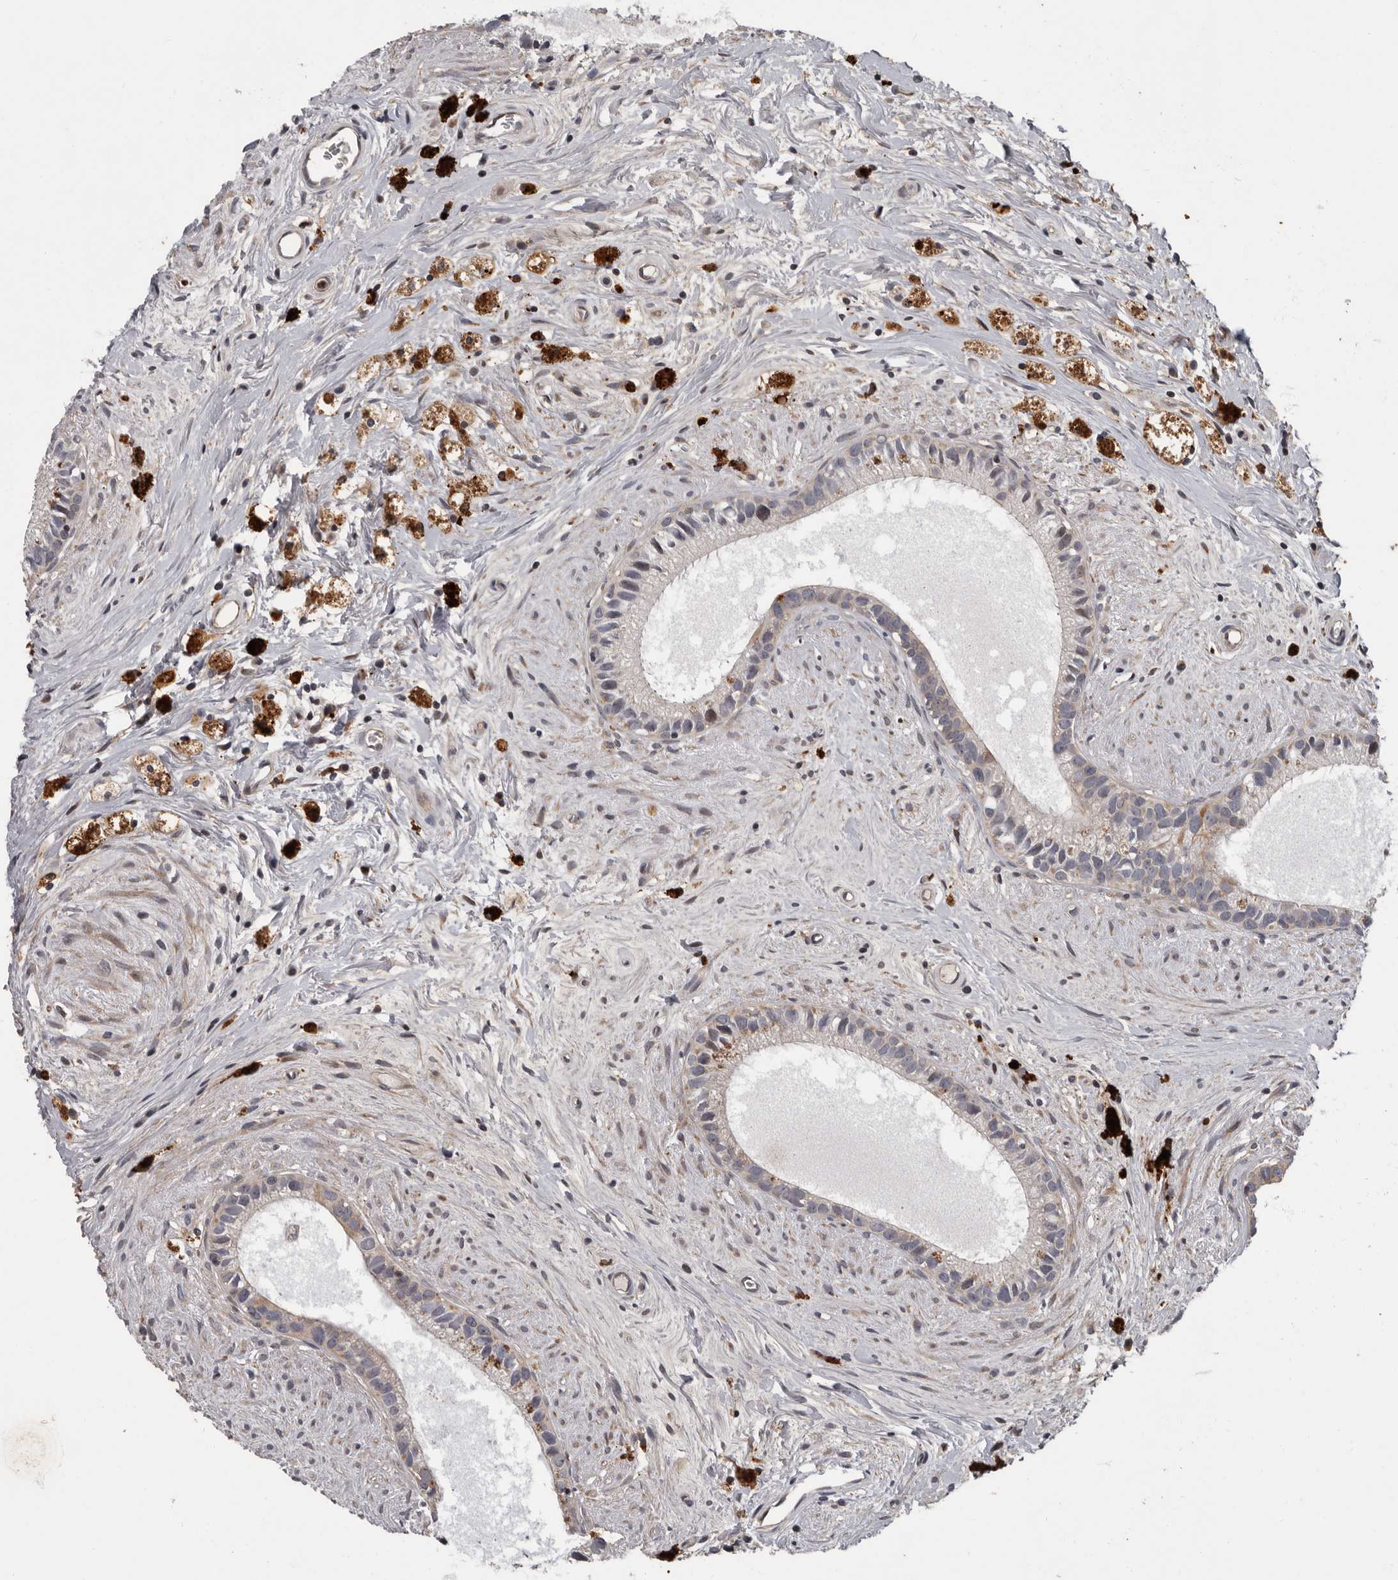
{"staining": {"intensity": "negative", "quantity": "none", "location": "none"}, "tissue": "epididymis", "cell_type": "Glandular cells", "image_type": "normal", "snomed": [{"axis": "morphology", "description": "Normal tissue, NOS"}, {"axis": "topography", "description": "Epididymis"}], "caption": "Image shows no significant protein expression in glandular cells of benign epididymis.", "gene": "FGFR4", "patient": {"sex": "male", "age": 80}}